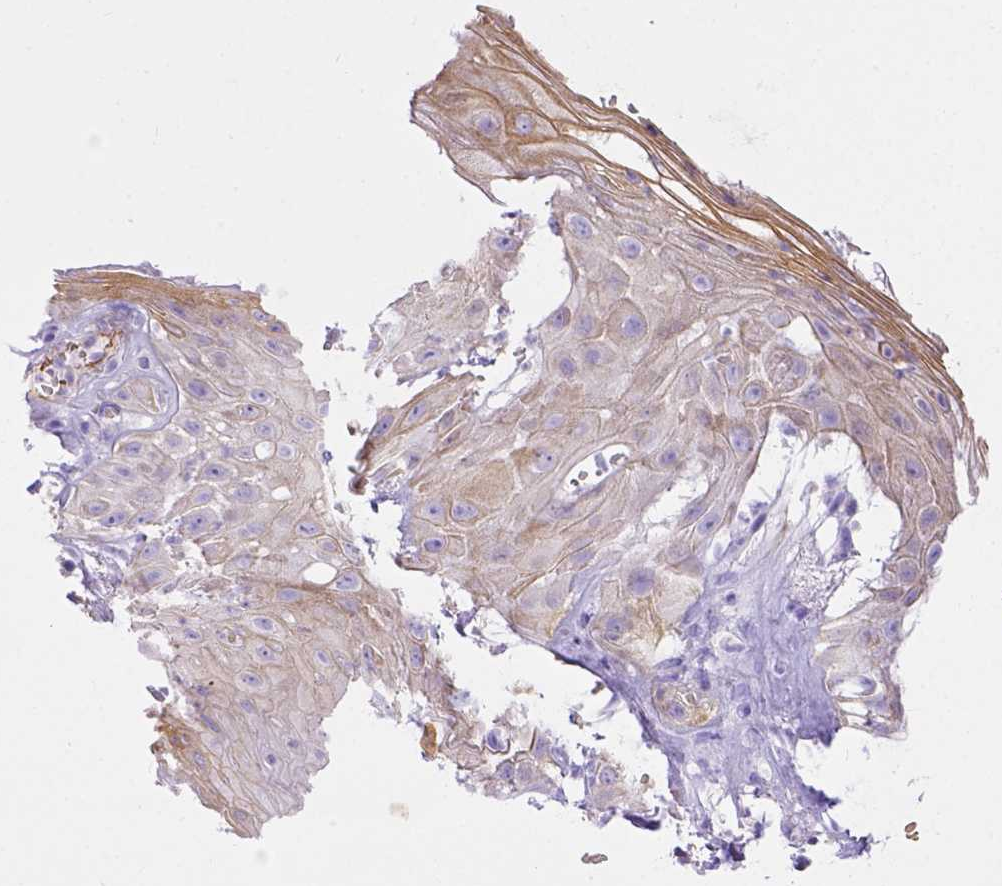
{"staining": {"intensity": "weak", "quantity": ">75%", "location": "cytoplasmic/membranous"}, "tissue": "skin cancer", "cell_type": "Tumor cells", "image_type": "cancer", "snomed": [{"axis": "morphology", "description": "Squamous cell carcinoma, NOS"}, {"axis": "topography", "description": "Skin"}], "caption": "Protein analysis of skin cancer tissue demonstrates weak cytoplasmic/membranous expression in about >75% of tumor cells.", "gene": "LRRC18", "patient": {"sex": "male", "age": 62}}